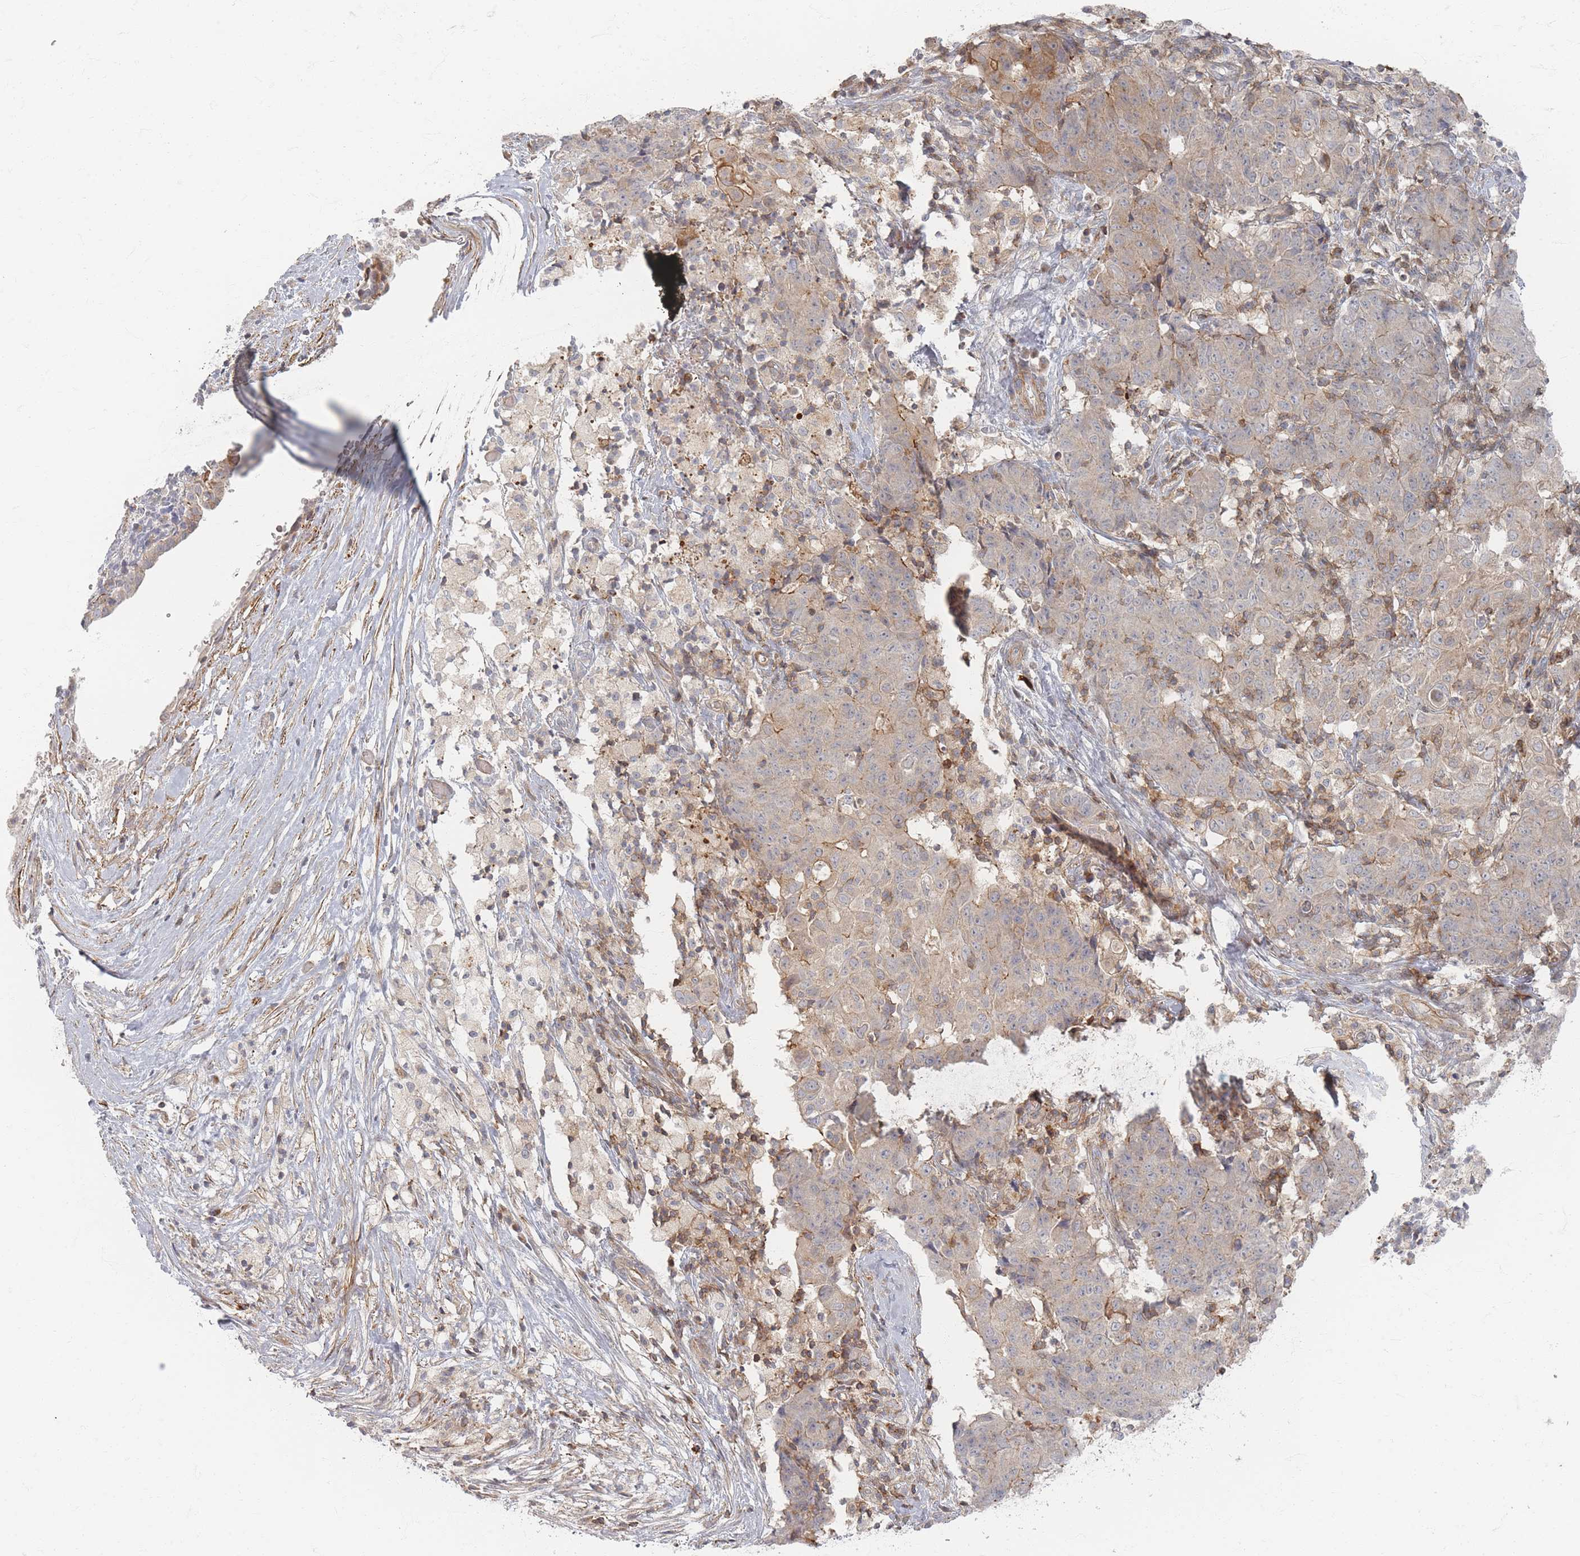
{"staining": {"intensity": "weak", "quantity": "<25%", "location": "cytoplasmic/membranous"}, "tissue": "ovarian cancer", "cell_type": "Tumor cells", "image_type": "cancer", "snomed": [{"axis": "morphology", "description": "Carcinoma, endometroid"}, {"axis": "topography", "description": "Ovary"}], "caption": "Immunohistochemistry (IHC) of ovarian cancer (endometroid carcinoma) shows no positivity in tumor cells.", "gene": "ZNF852", "patient": {"sex": "female", "age": 42}}